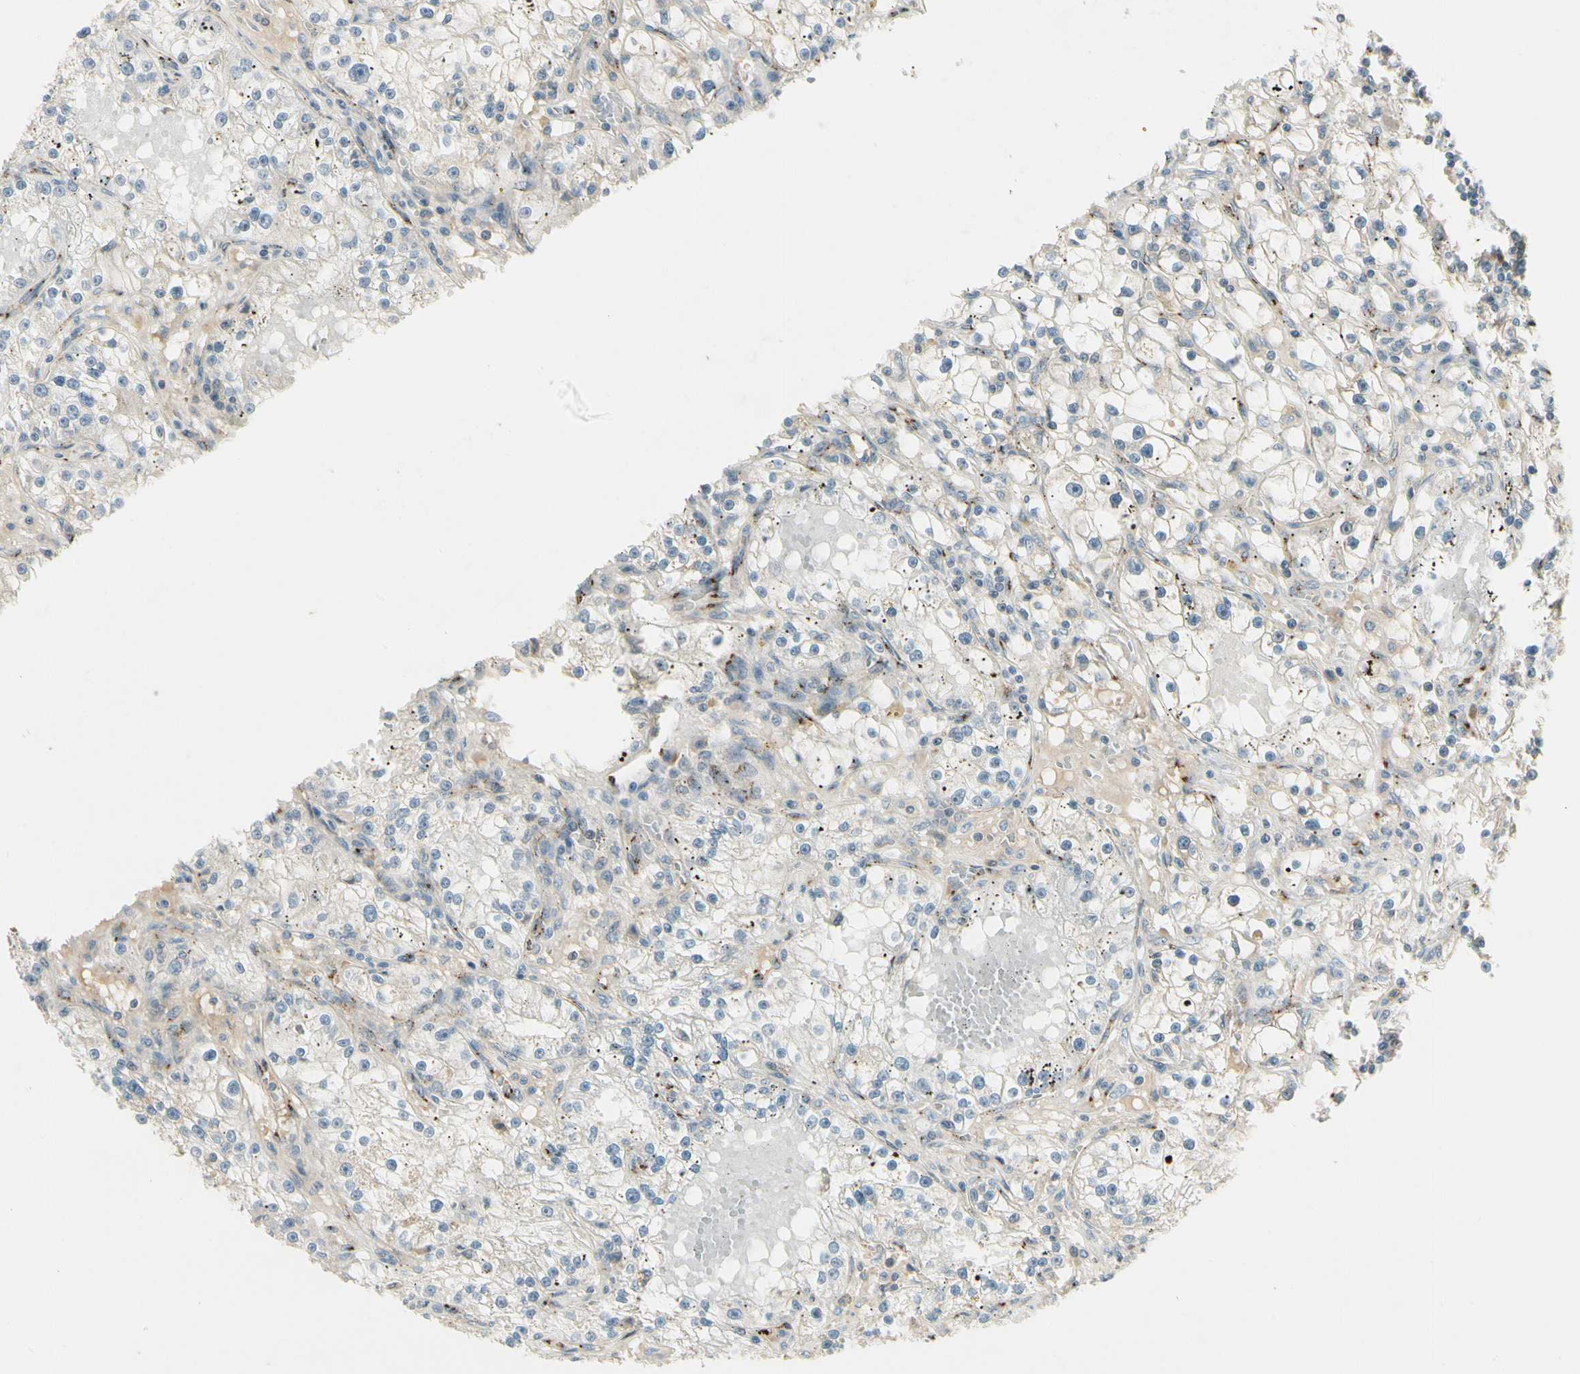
{"staining": {"intensity": "weak", "quantity": "<25%", "location": "cytoplasmic/membranous"}, "tissue": "renal cancer", "cell_type": "Tumor cells", "image_type": "cancer", "snomed": [{"axis": "morphology", "description": "Adenocarcinoma, NOS"}, {"axis": "topography", "description": "Kidney"}], "caption": "The photomicrograph exhibits no significant staining in tumor cells of adenocarcinoma (renal). (IHC, brightfield microscopy, high magnification).", "gene": "MANSC1", "patient": {"sex": "male", "age": 56}}